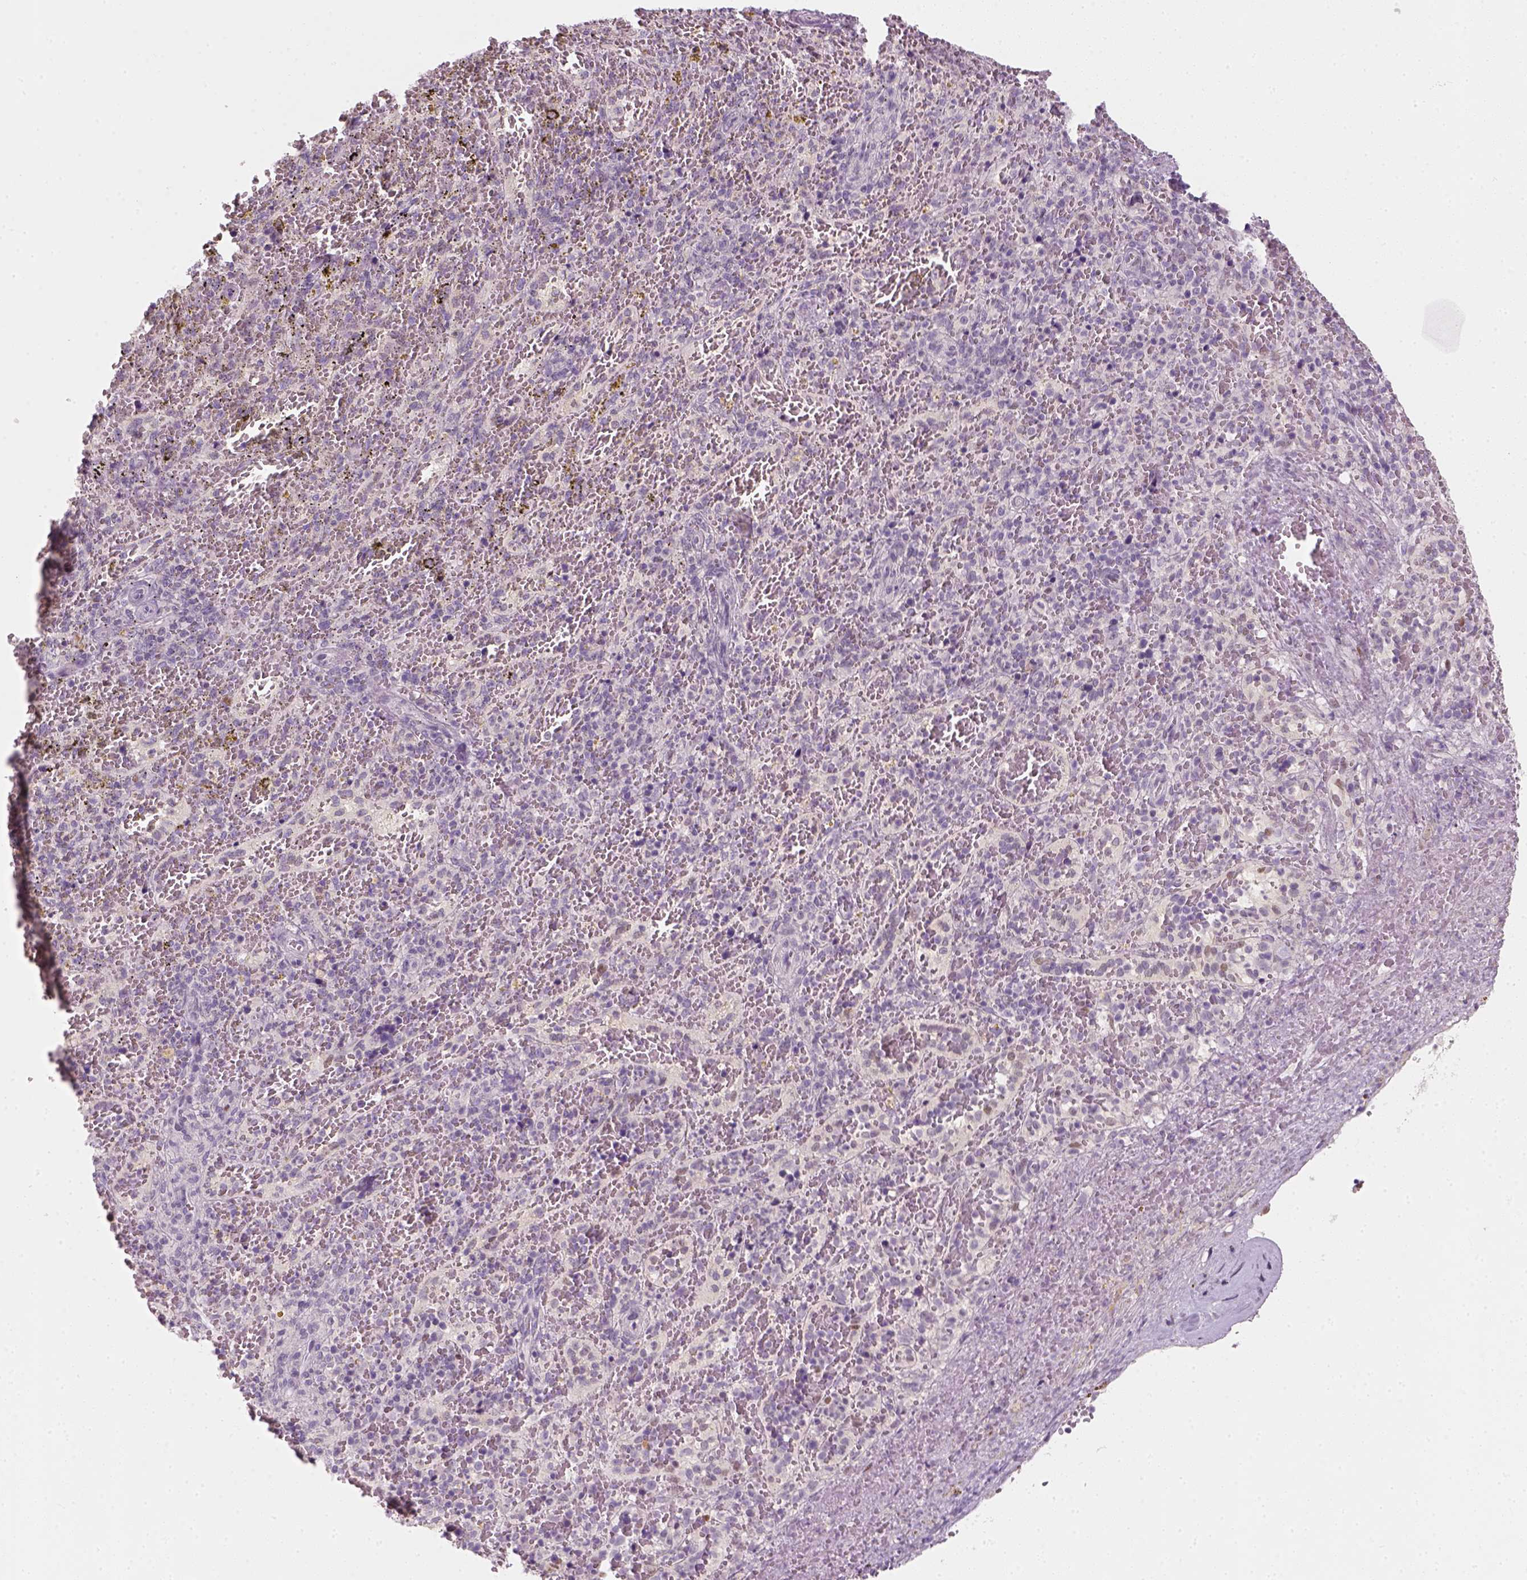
{"staining": {"intensity": "negative", "quantity": "none", "location": "none"}, "tissue": "spleen", "cell_type": "Cells in red pulp", "image_type": "normal", "snomed": [{"axis": "morphology", "description": "Normal tissue, NOS"}, {"axis": "topography", "description": "Spleen"}], "caption": "The photomicrograph demonstrates no significant positivity in cells in red pulp of spleen. (Brightfield microscopy of DAB (3,3'-diaminobenzidine) IHC at high magnification).", "gene": "TP53", "patient": {"sex": "female", "age": 50}}